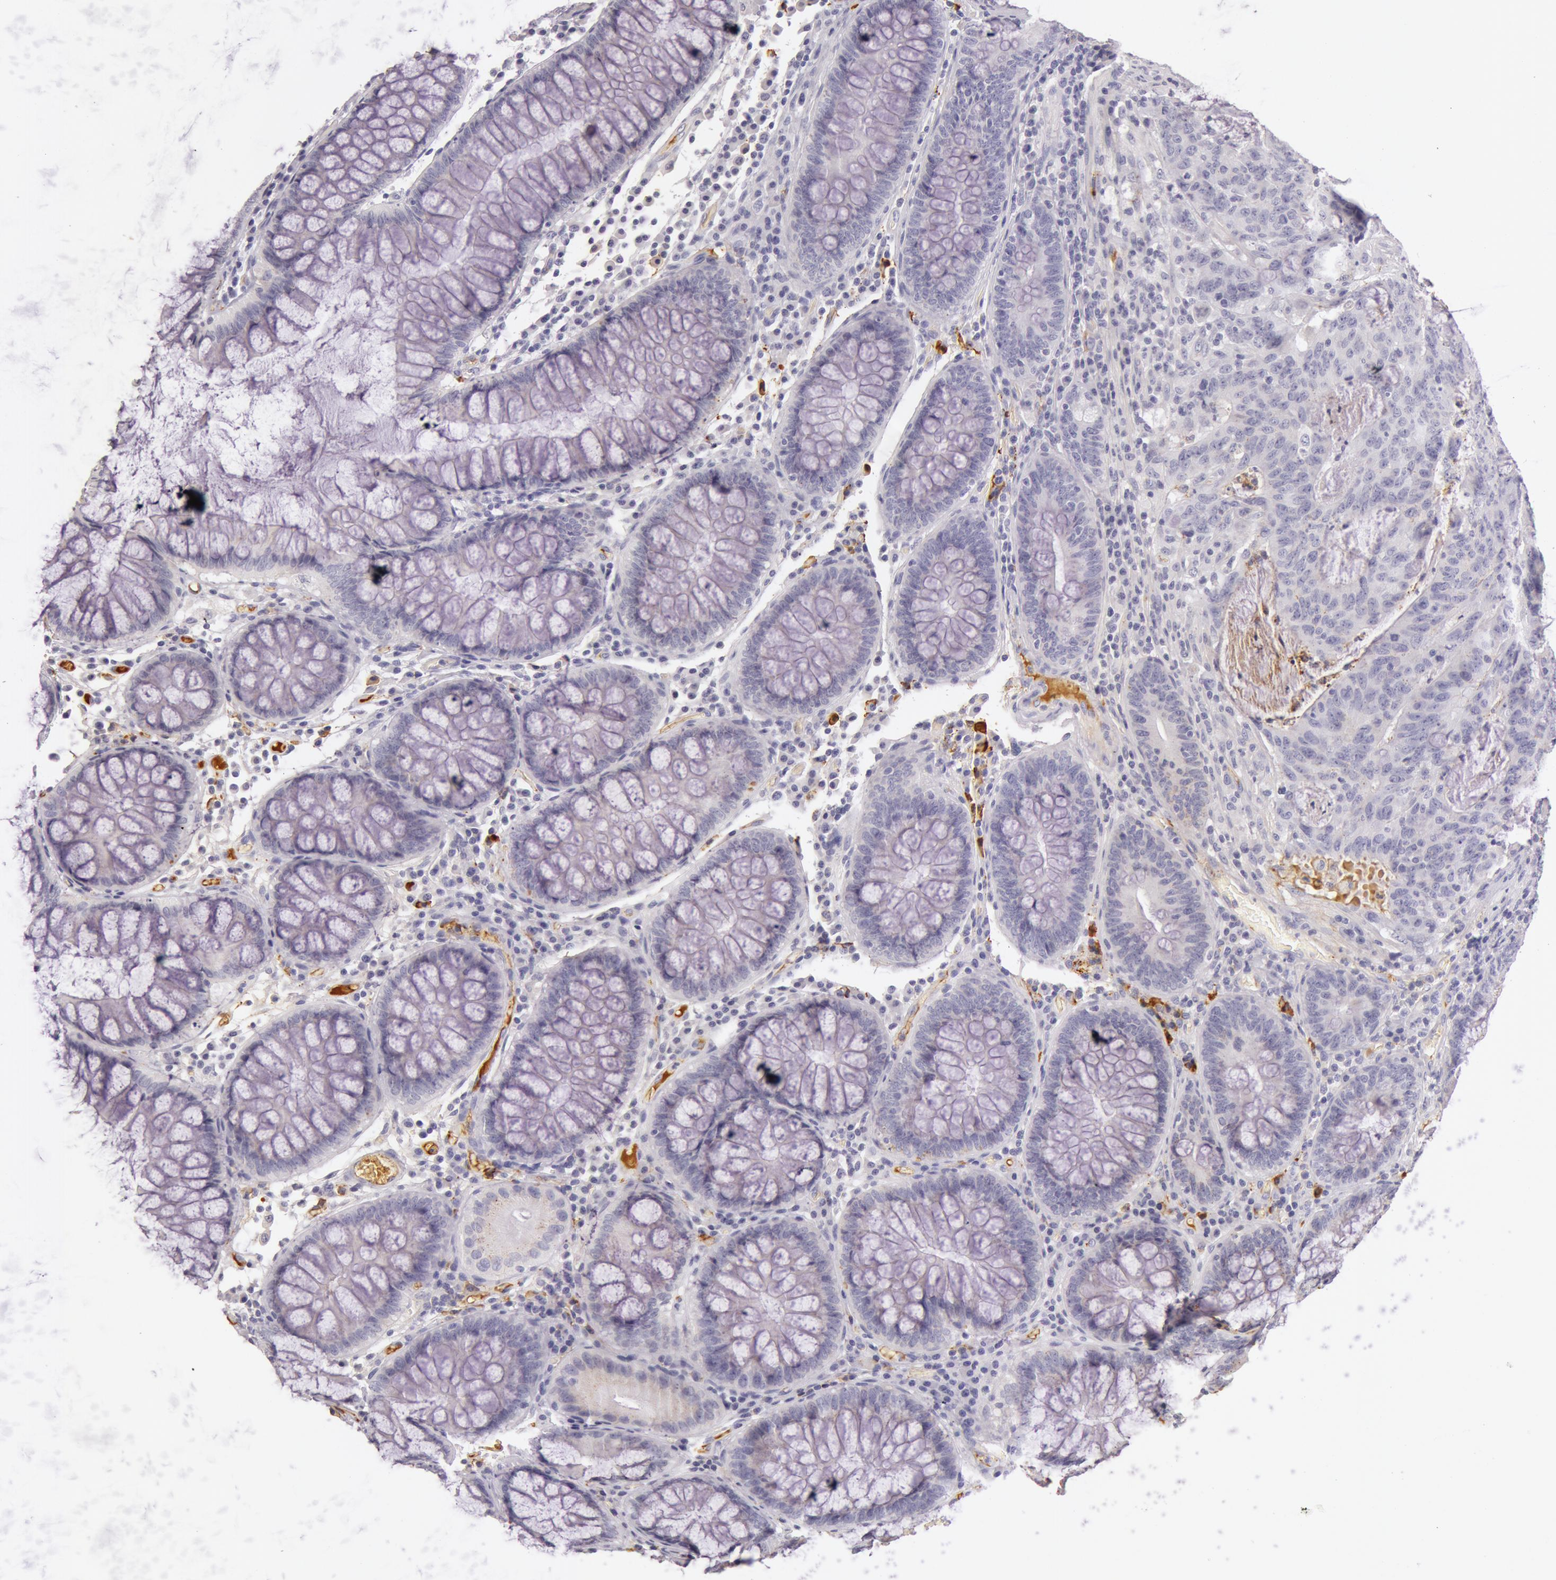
{"staining": {"intensity": "negative", "quantity": "none", "location": "none"}, "tissue": "colorectal cancer", "cell_type": "Tumor cells", "image_type": "cancer", "snomed": [{"axis": "morphology", "description": "Adenocarcinoma, NOS"}, {"axis": "topography", "description": "Colon"}], "caption": "Immunohistochemistry photomicrograph of neoplastic tissue: human colorectal adenocarcinoma stained with DAB (3,3'-diaminobenzidine) displays no significant protein positivity in tumor cells. Brightfield microscopy of immunohistochemistry stained with DAB (3,3'-diaminobenzidine) (brown) and hematoxylin (blue), captured at high magnification.", "gene": "C4BPA", "patient": {"sex": "male", "age": 54}}